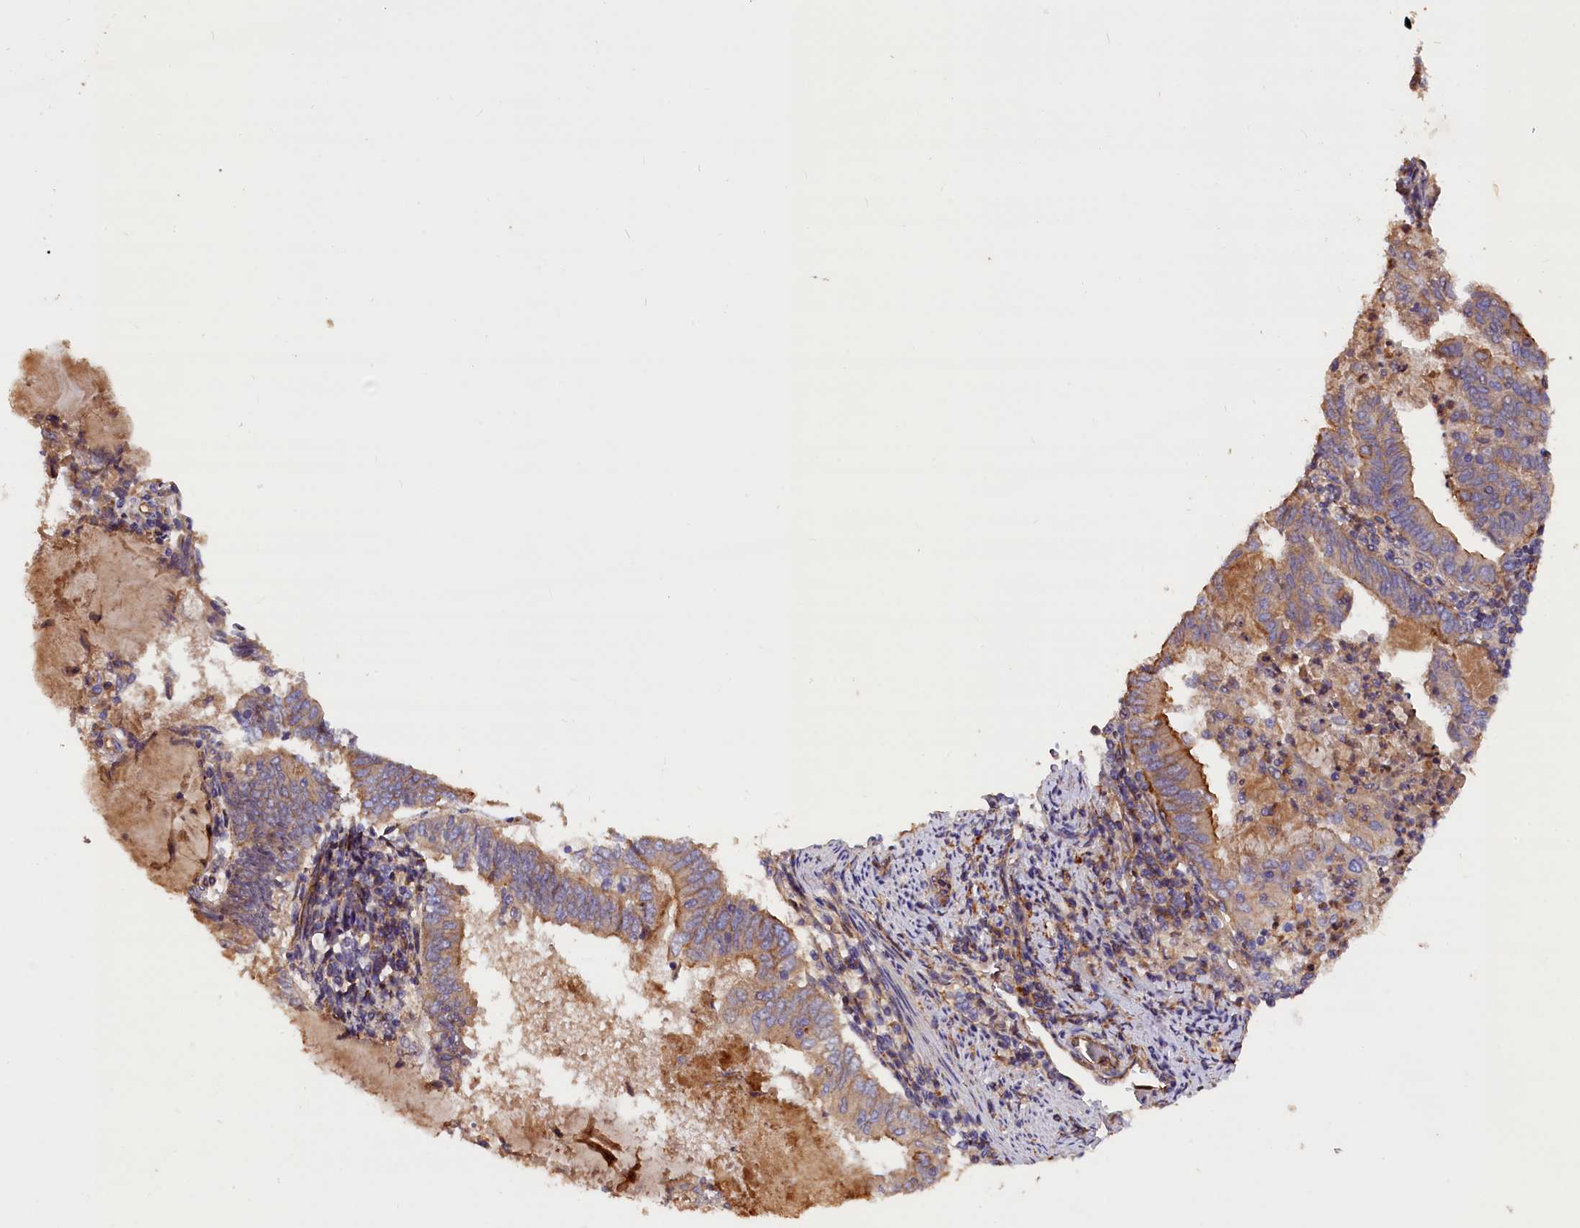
{"staining": {"intensity": "moderate", "quantity": "<25%", "location": "cytoplasmic/membranous"}, "tissue": "endometrial cancer", "cell_type": "Tumor cells", "image_type": "cancer", "snomed": [{"axis": "morphology", "description": "Adenocarcinoma, NOS"}, {"axis": "topography", "description": "Endometrium"}], "caption": "Immunohistochemical staining of adenocarcinoma (endometrial) displays moderate cytoplasmic/membranous protein expression in approximately <25% of tumor cells.", "gene": "ERMARD", "patient": {"sex": "female", "age": 80}}